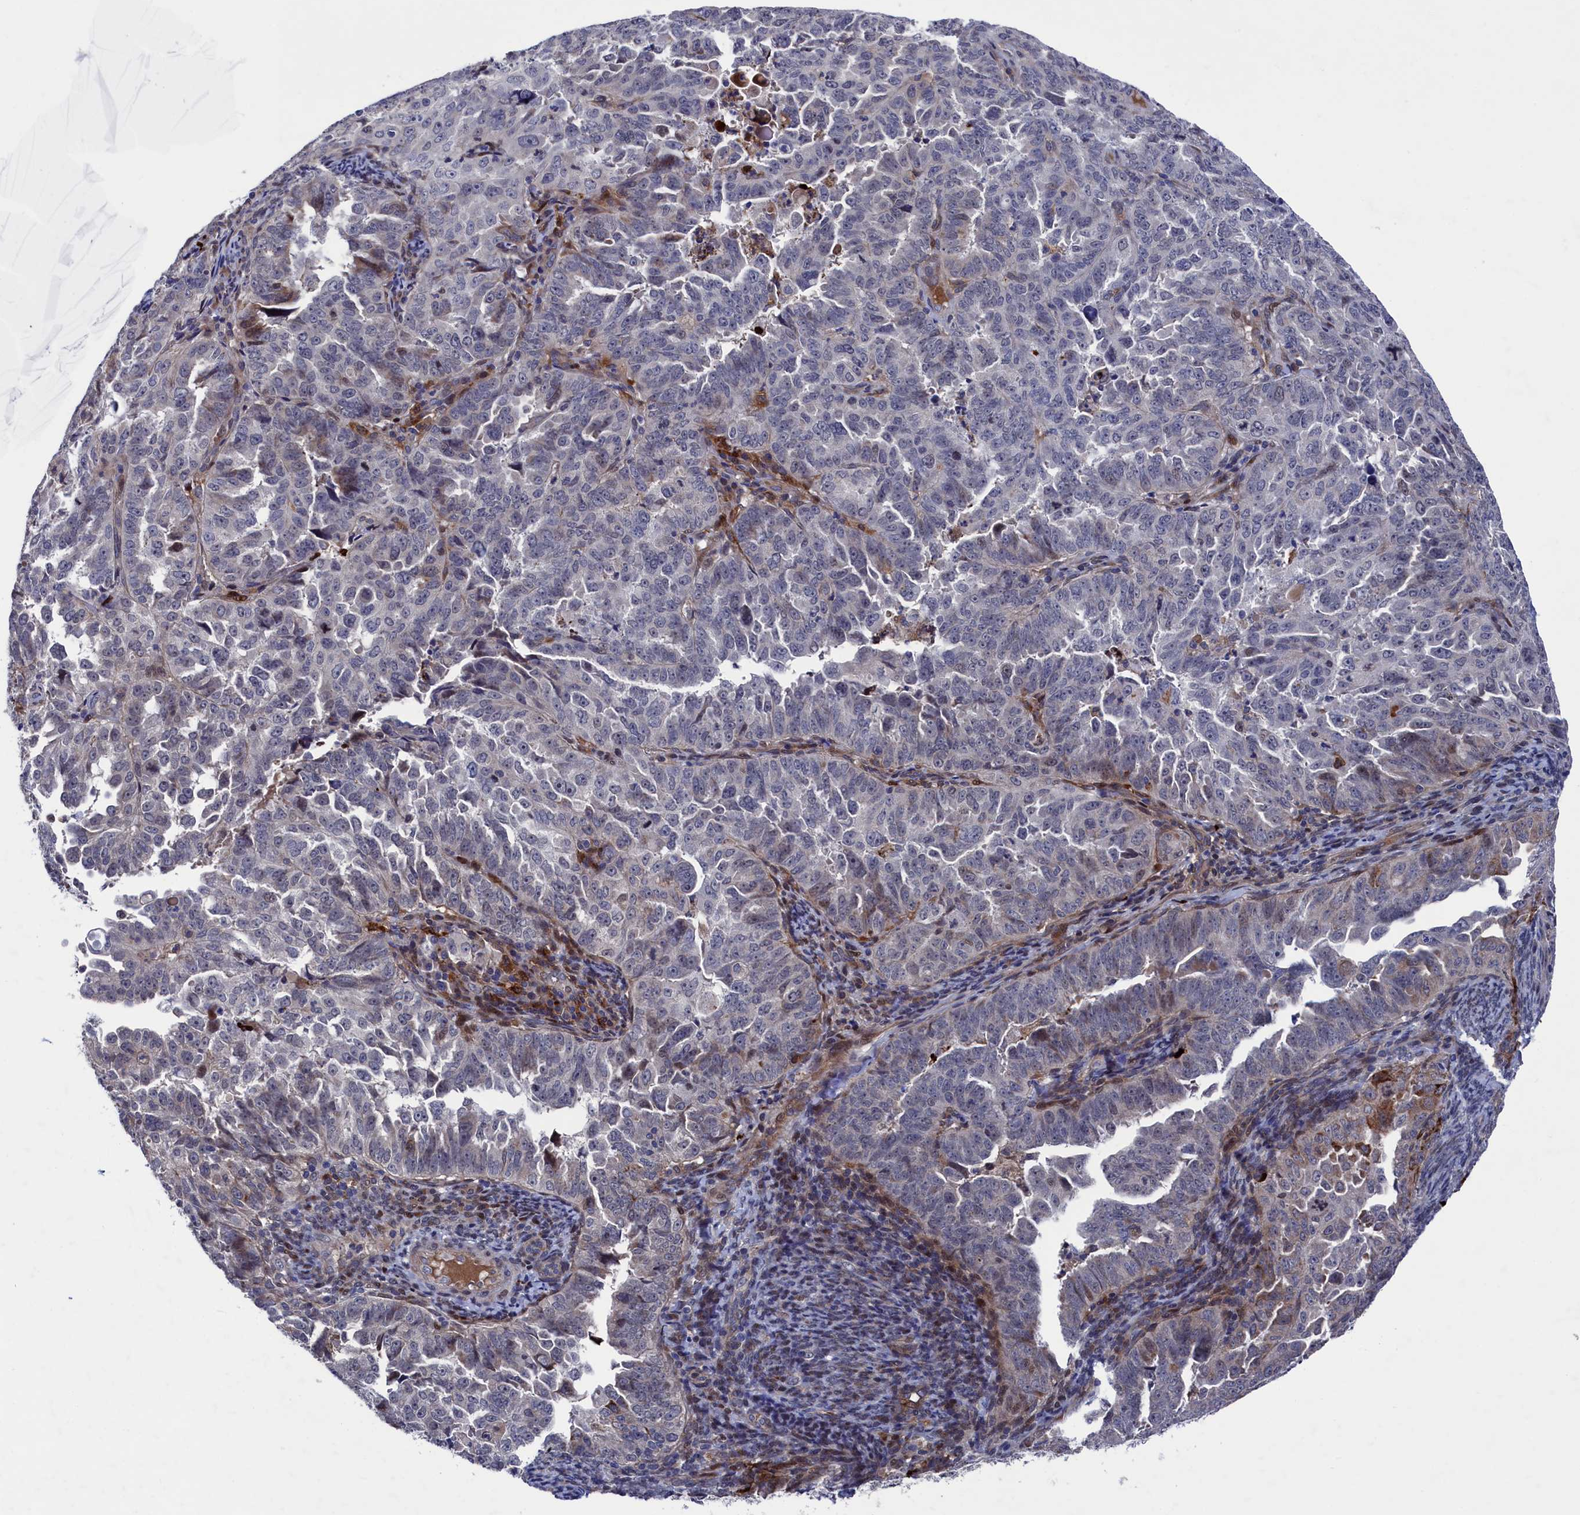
{"staining": {"intensity": "weak", "quantity": "<25%", "location": "cytoplasmic/membranous"}, "tissue": "endometrial cancer", "cell_type": "Tumor cells", "image_type": "cancer", "snomed": [{"axis": "morphology", "description": "Adenocarcinoma, NOS"}, {"axis": "topography", "description": "Endometrium"}], "caption": "Immunohistochemistry micrograph of neoplastic tissue: human endometrial adenocarcinoma stained with DAB (3,3'-diaminobenzidine) shows no significant protein positivity in tumor cells.", "gene": "ZNF891", "patient": {"sex": "female", "age": 65}}